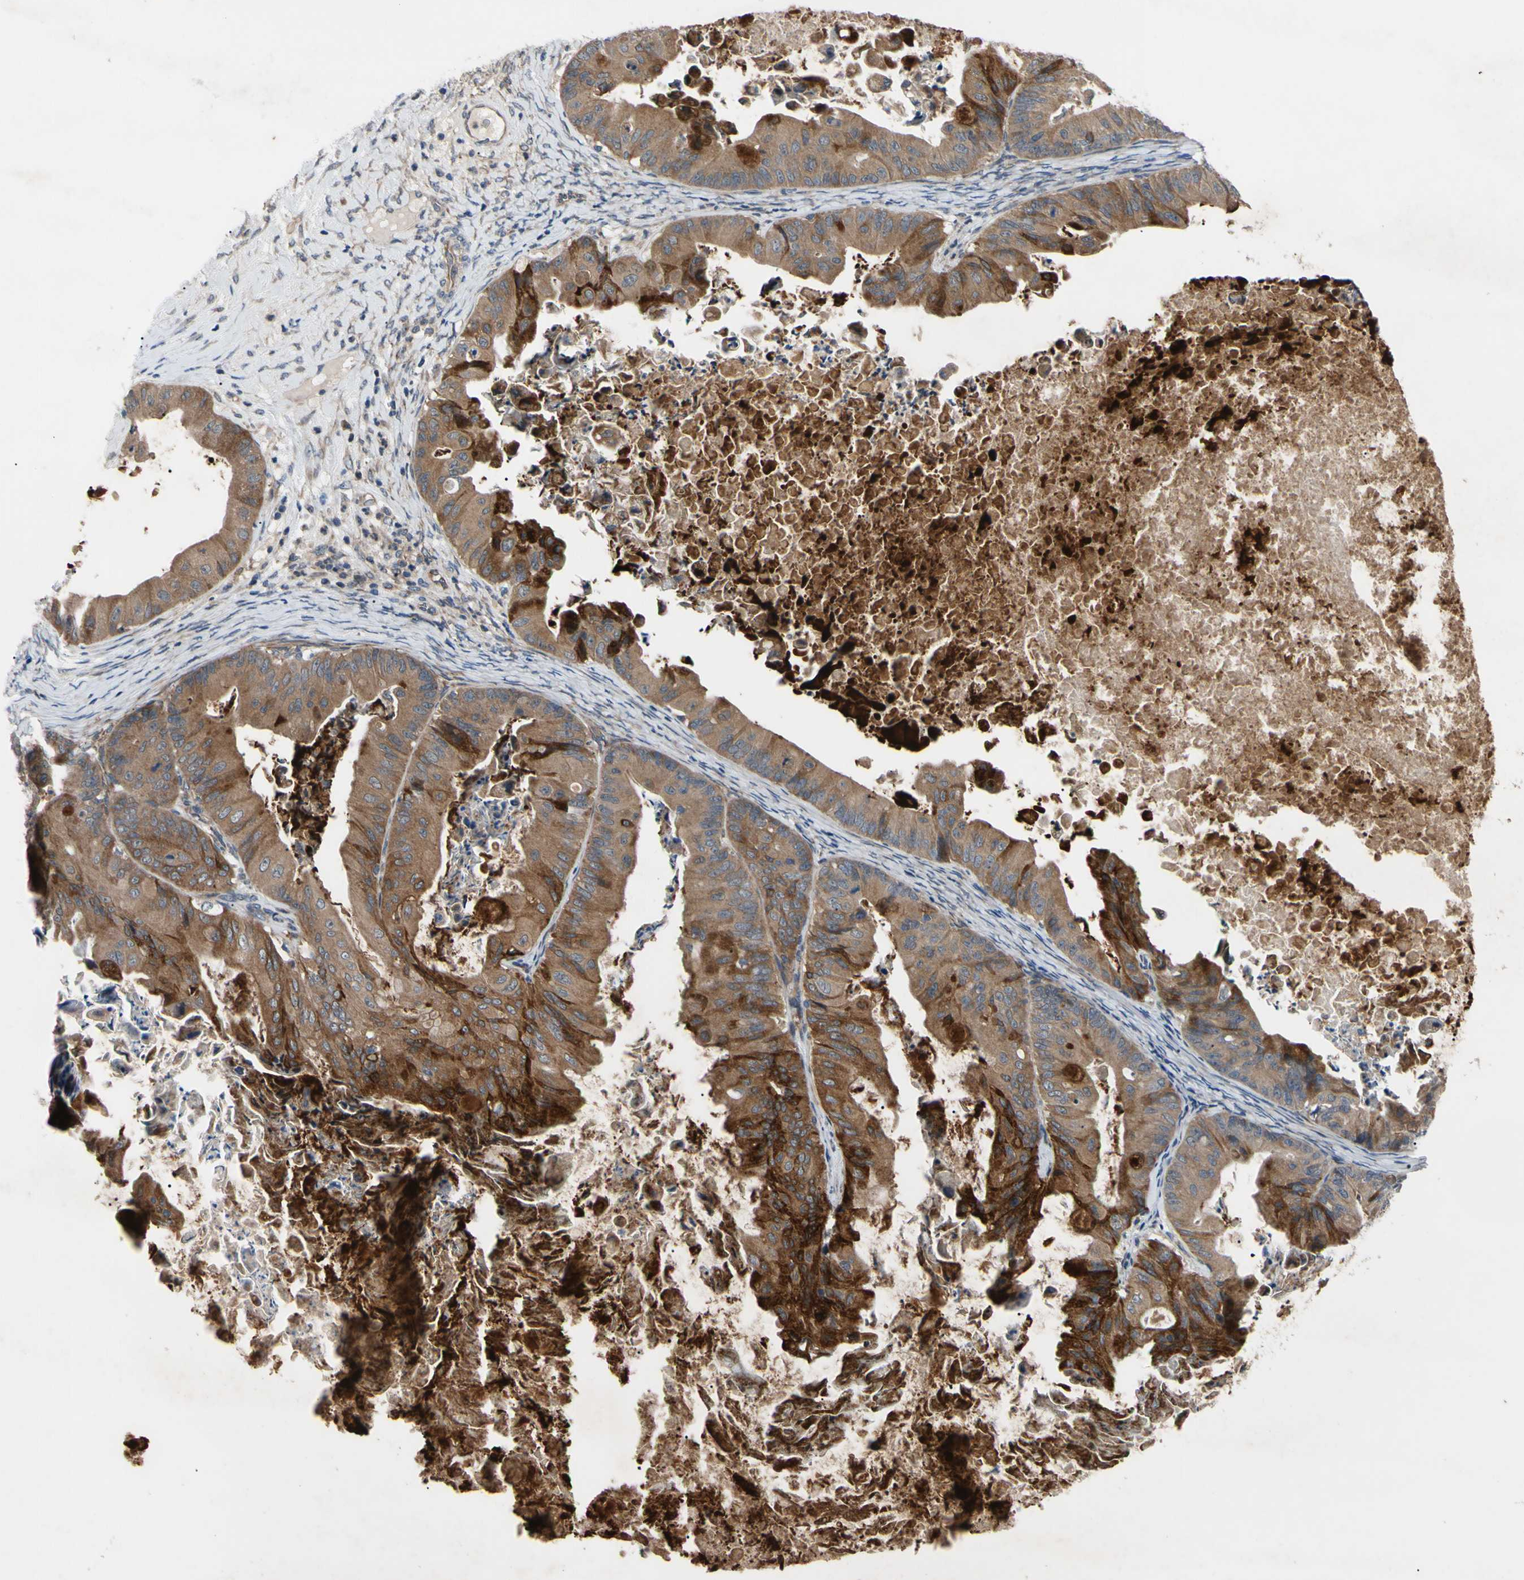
{"staining": {"intensity": "strong", "quantity": ">75%", "location": "cytoplasmic/membranous"}, "tissue": "ovarian cancer", "cell_type": "Tumor cells", "image_type": "cancer", "snomed": [{"axis": "morphology", "description": "Cystadenocarcinoma, mucinous, NOS"}, {"axis": "topography", "description": "Ovary"}], "caption": "Immunohistochemical staining of mucinous cystadenocarcinoma (ovarian) exhibits strong cytoplasmic/membranous protein expression in about >75% of tumor cells. The protein of interest is shown in brown color, while the nuclei are stained blue.", "gene": "SVIL", "patient": {"sex": "female", "age": 37}}